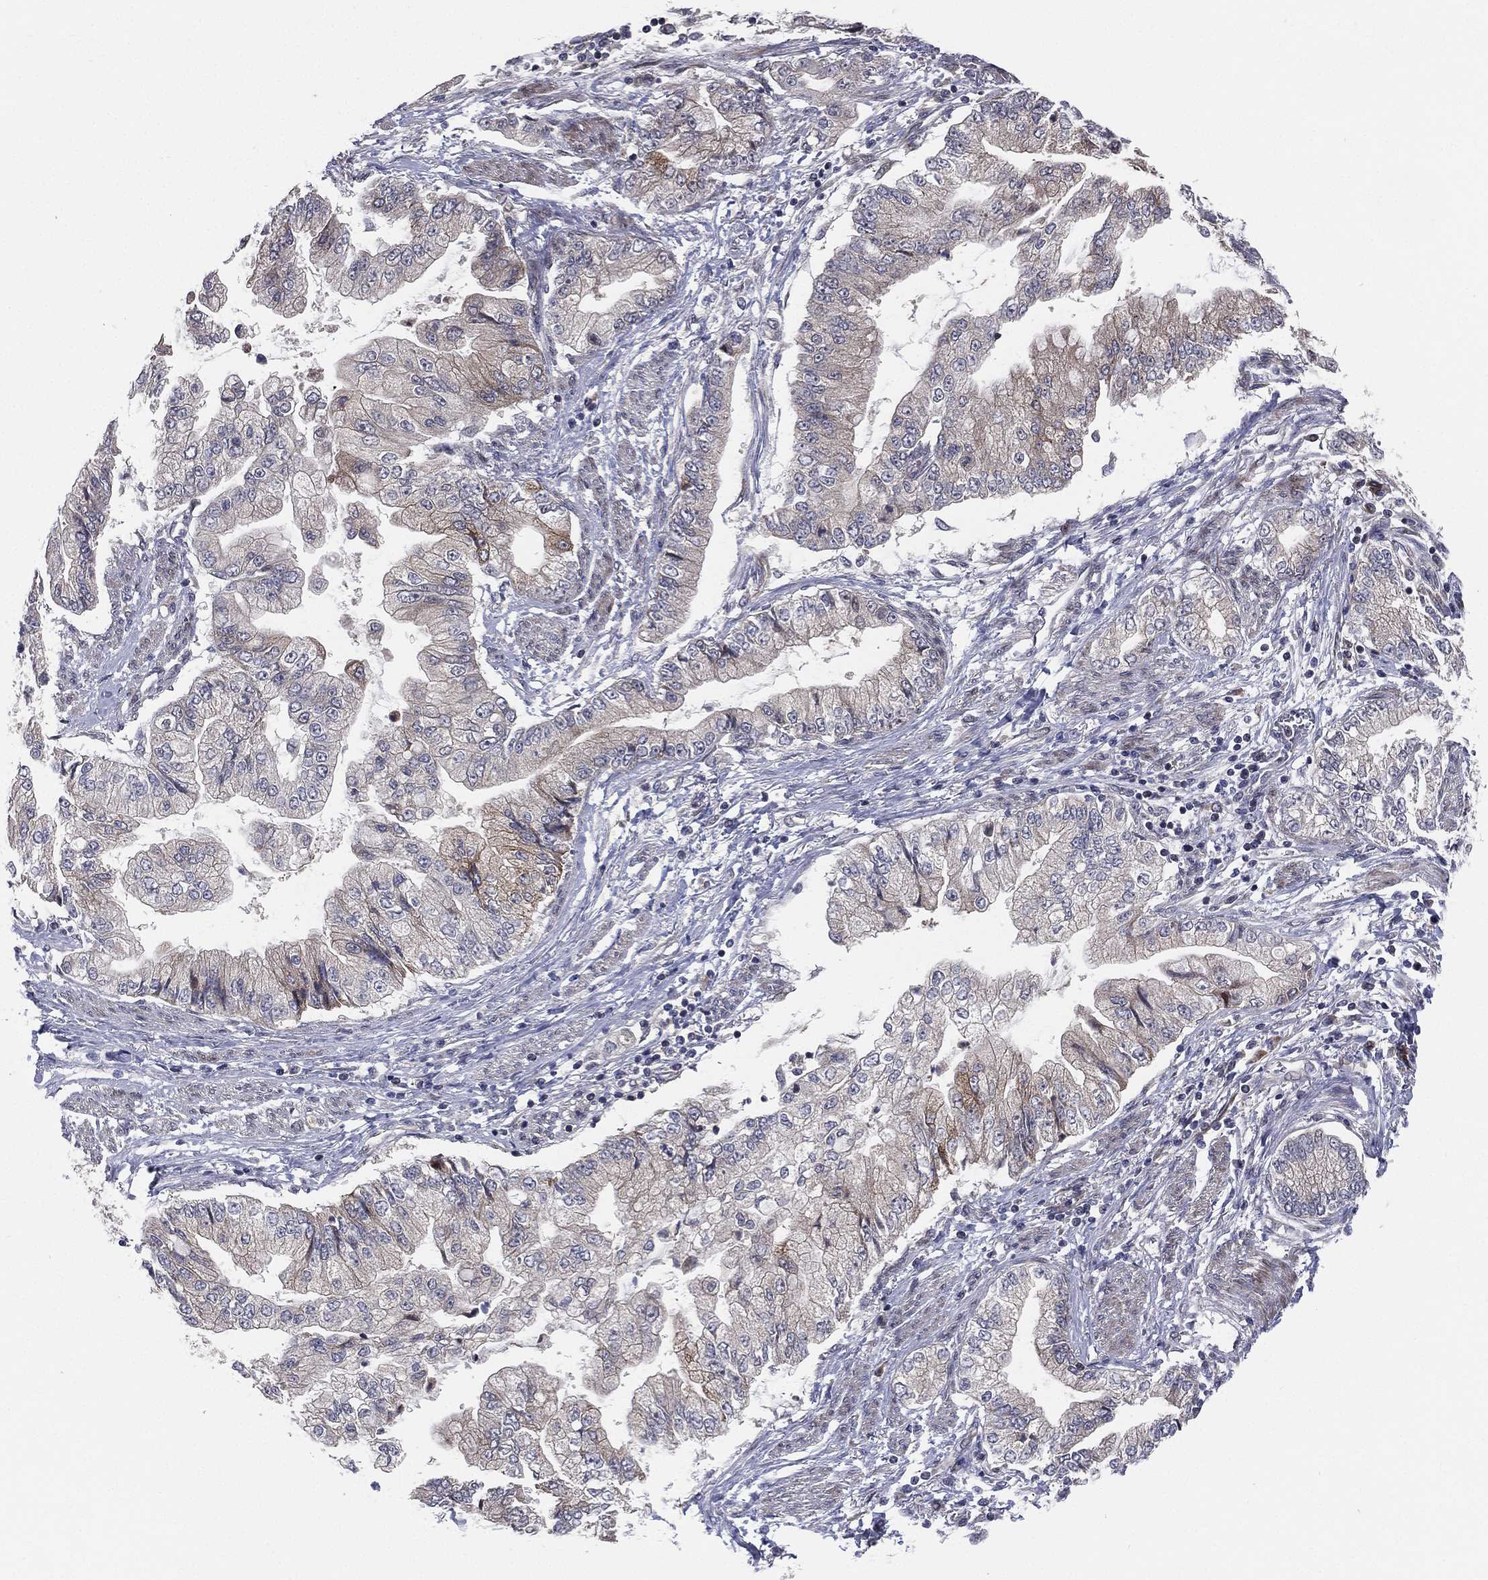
{"staining": {"intensity": "moderate", "quantity": "<25%", "location": "cytoplasmic/membranous"}, "tissue": "stomach cancer", "cell_type": "Tumor cells", "image_type": "cancer", "snomed": [{"axis": "morphology", "description": "Adenocarcinoma, NOS"}, {"axis": "topography", "description": "Stomach, upper"}], "caption": "Approximately <25% of tumor cells in human stomach cancer (adenocarcinoma) show moderate cytoplasmic/membranous protein staining as visualized by brown immunohistochemical staining.", "gene": "UTP14A", "patient": {"sex": "female", "age": 74}}